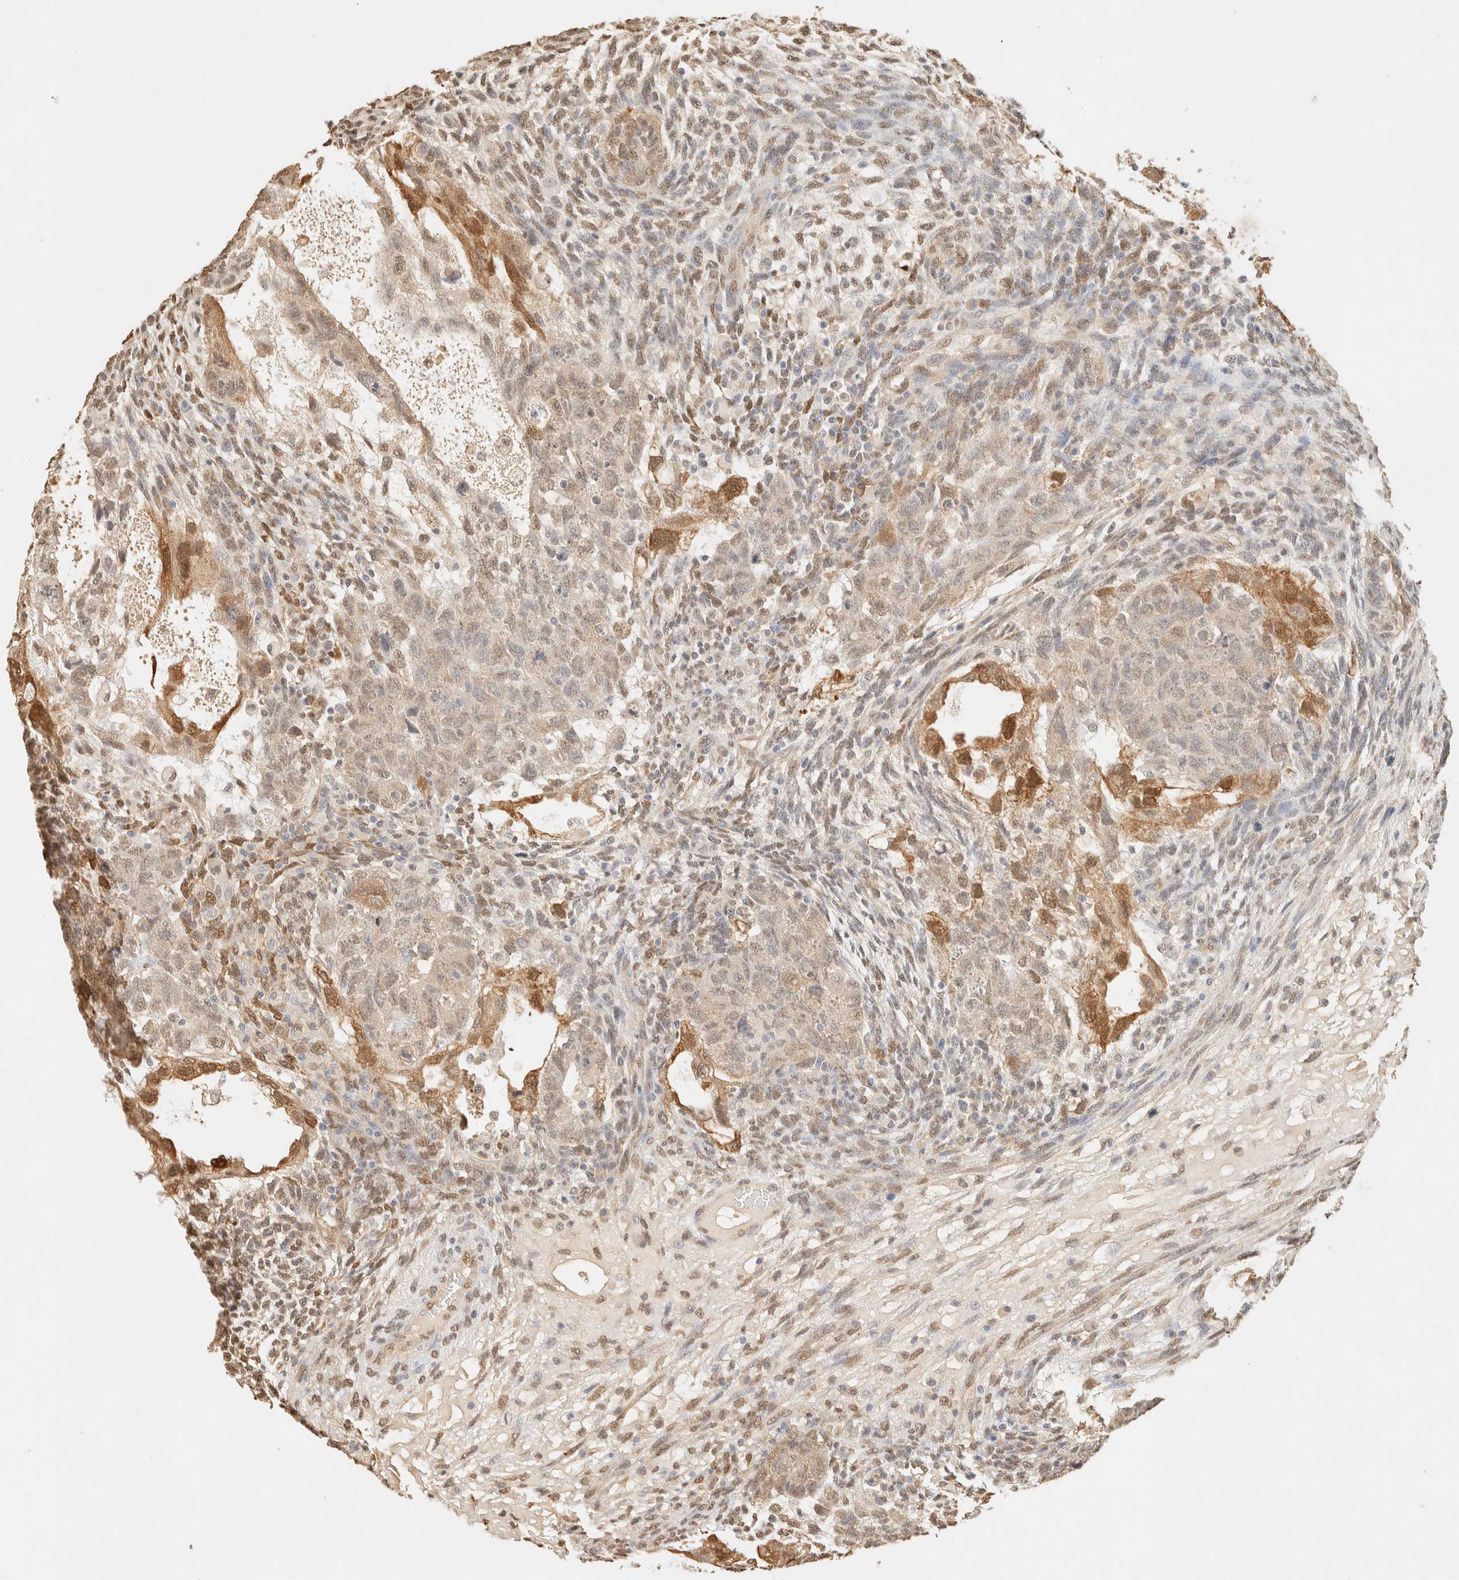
{"staining": {"intensity": "weak", "quantity": ">75%", "location": "cytoplasmic/membranous,nuclear"}, "tissue": "testis cancer", "cell_type": "Tumor cells", "image_type": "cancer", "snomed": [{"axis": "morphology", "description": "Normal tissue, NOS"}, {"axis": "morphology", "description": "Carcinoma, Embryonal, NOS"}, {"axis": "topography", "description": "Testis"}], "caption": "Immunohistochemical staining of embryonal carcinoma (testis) reveals low levels of weak cytoplasmic/membranous and nuclear protein staining in approximately >75% of tumor cells. The staining was performed using DAB, with brown indicating positive protein expression. Nuclei are stained blue with hematoxylin.", "gene": "S100A13", "patient": {"sex": "male", "age": 36}}